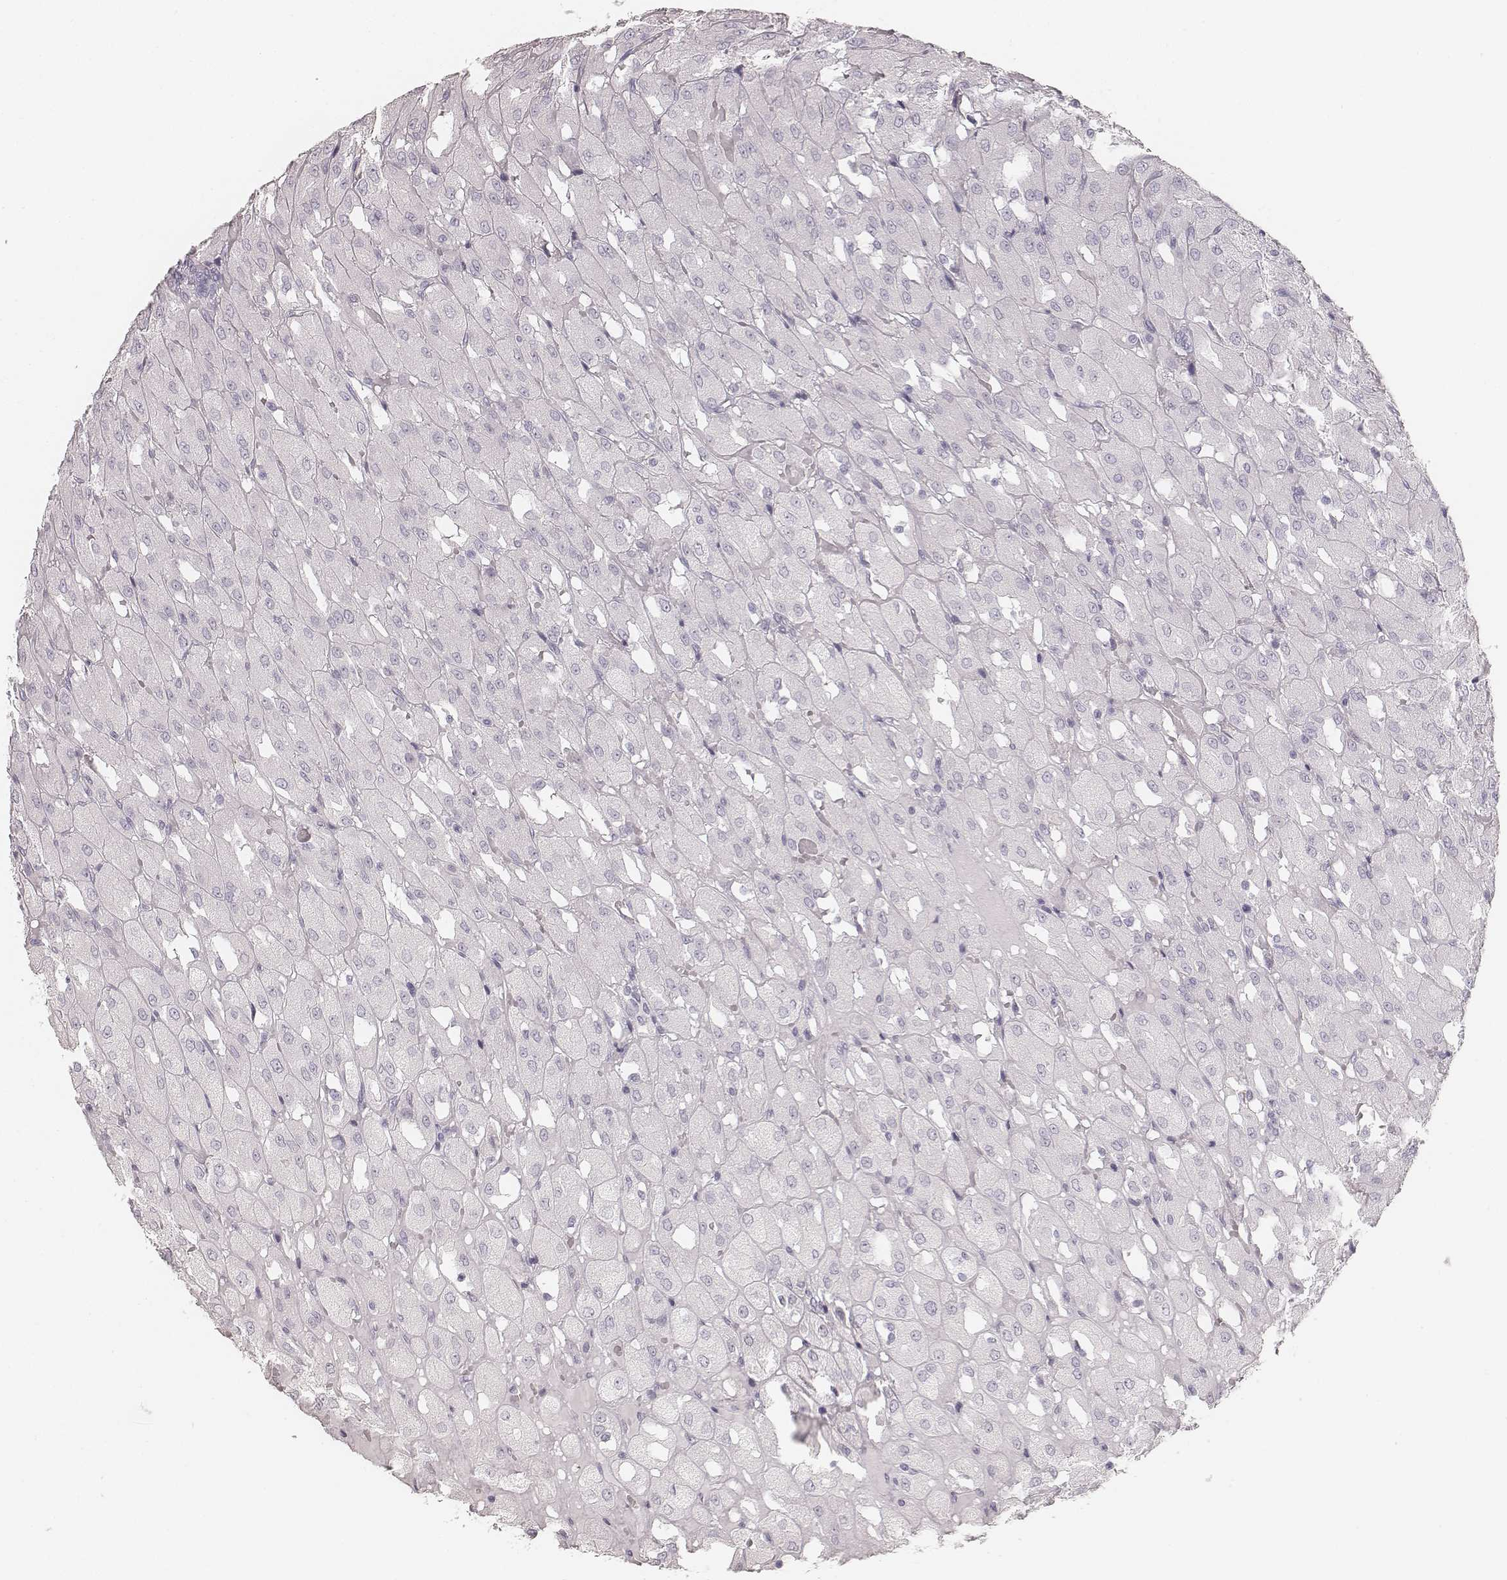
{"staining": {"intensity": "negative", "quantity": "none", "location": "none"}, "tissue": "renal cancer", "cell_type": "Tumor cells", "image_type": "cancer", "snomed": [{"axis": "morphology", "description": "Adenocarcinoma, NOS"}, {"axis": "topography", "description": "Kidney"}], "caption": "There is no significant staining in tumor cells of adenocarcinoma (renal).", "gene": "KRT34", "patient": {"sex": "male", "age": 72}}